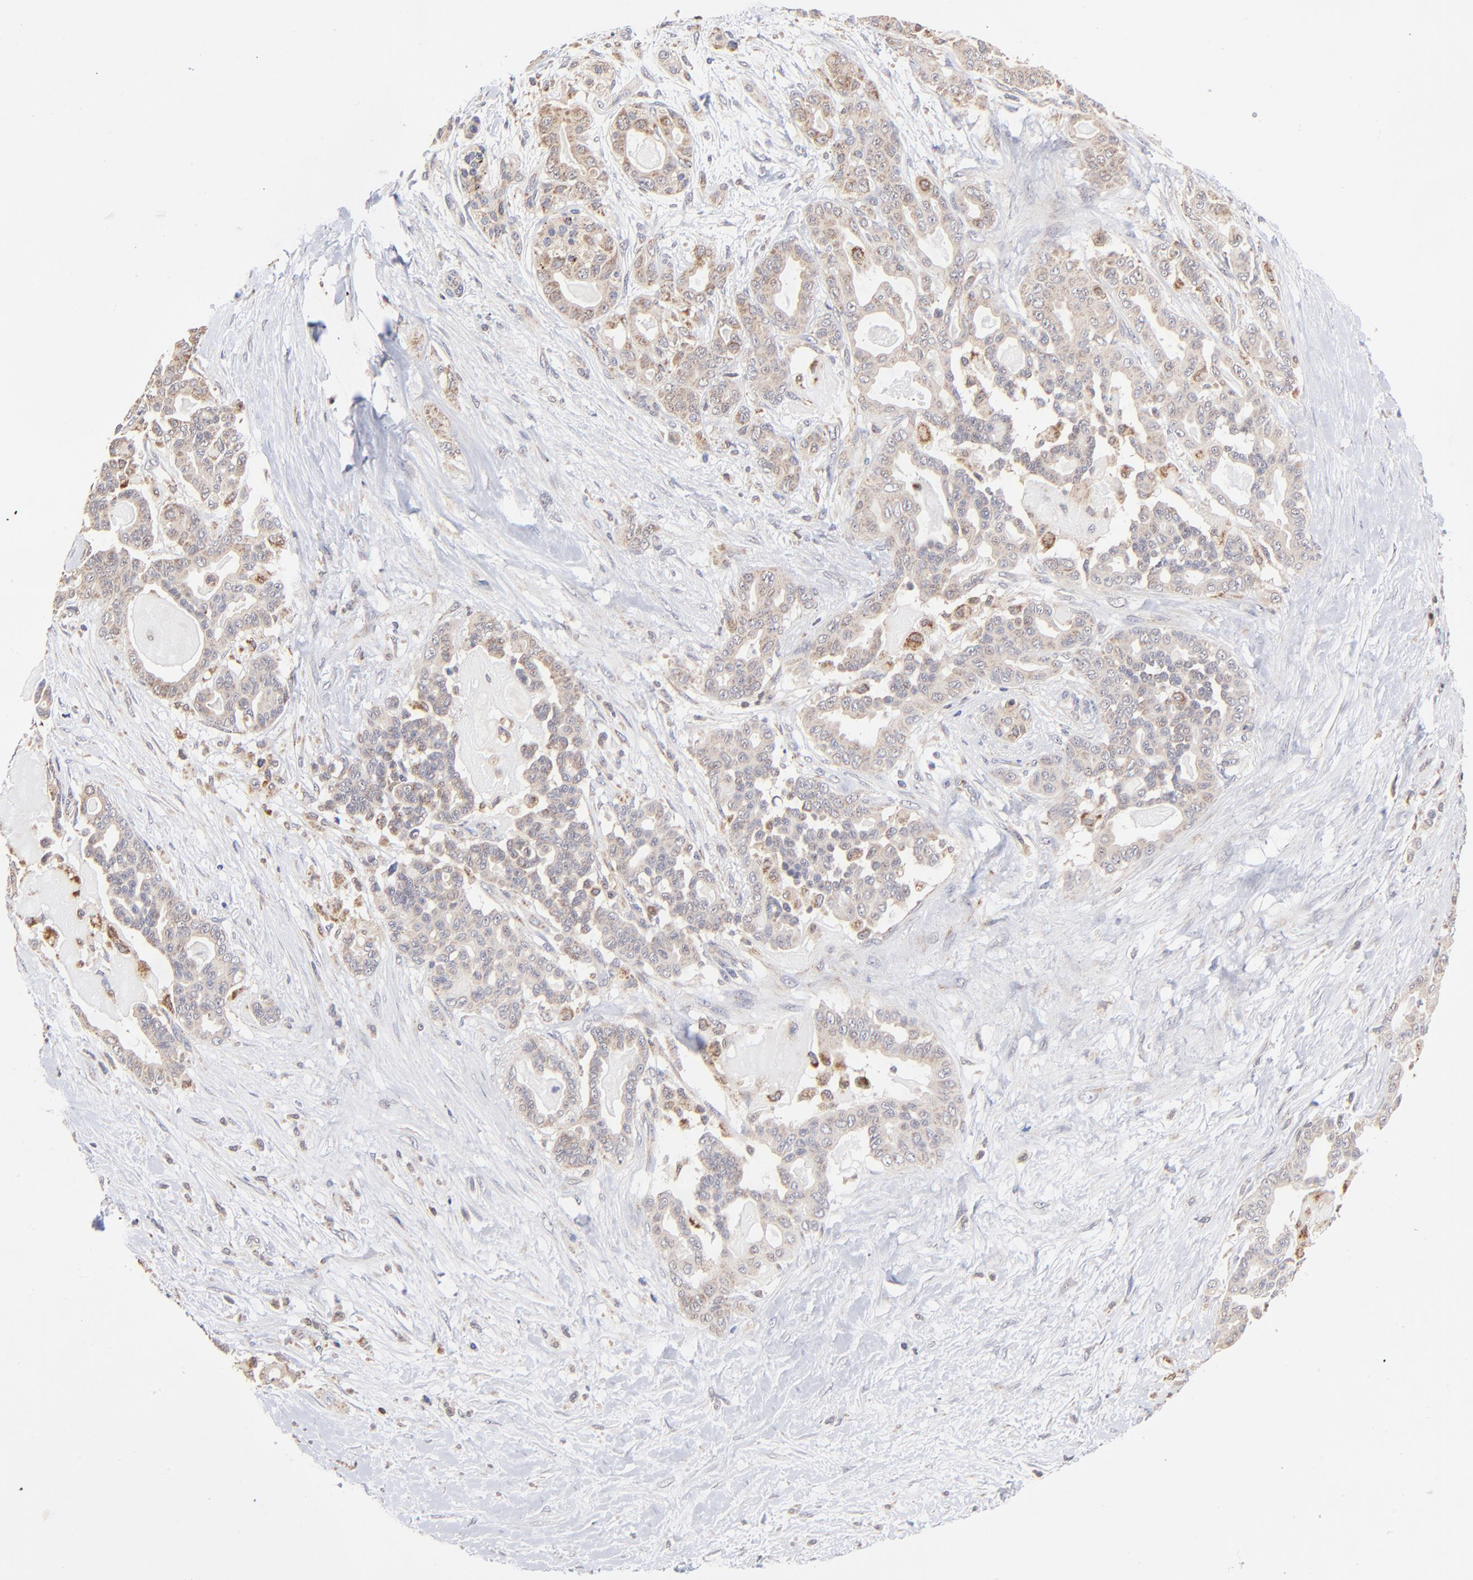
{"staining": {"intensity": "moderate", "quantity": "25%-75%", "location": "cytoplasmic/membranous"}, "tissue": "pancreatic cancer", "cell_type": "Tumor cells", "image_type": "cancer", "snomed": [{"axis": "morphology", "description": "Adenocarcinoma, NOS"}, {"axis": "topography", "description": "Pancreas"}], "caption": "Immunohistochemical staining of human pancreatic cancer reveals moderate cytoplasmic/membranous protein expression in about 25%-75% of tumor cells. Immunohistochemistry (ihc) stains the protein of interest in brown and the nuclei are stained blue.", "gene": "FBXL12", "patient": {"sex": "male", "age": 63}}